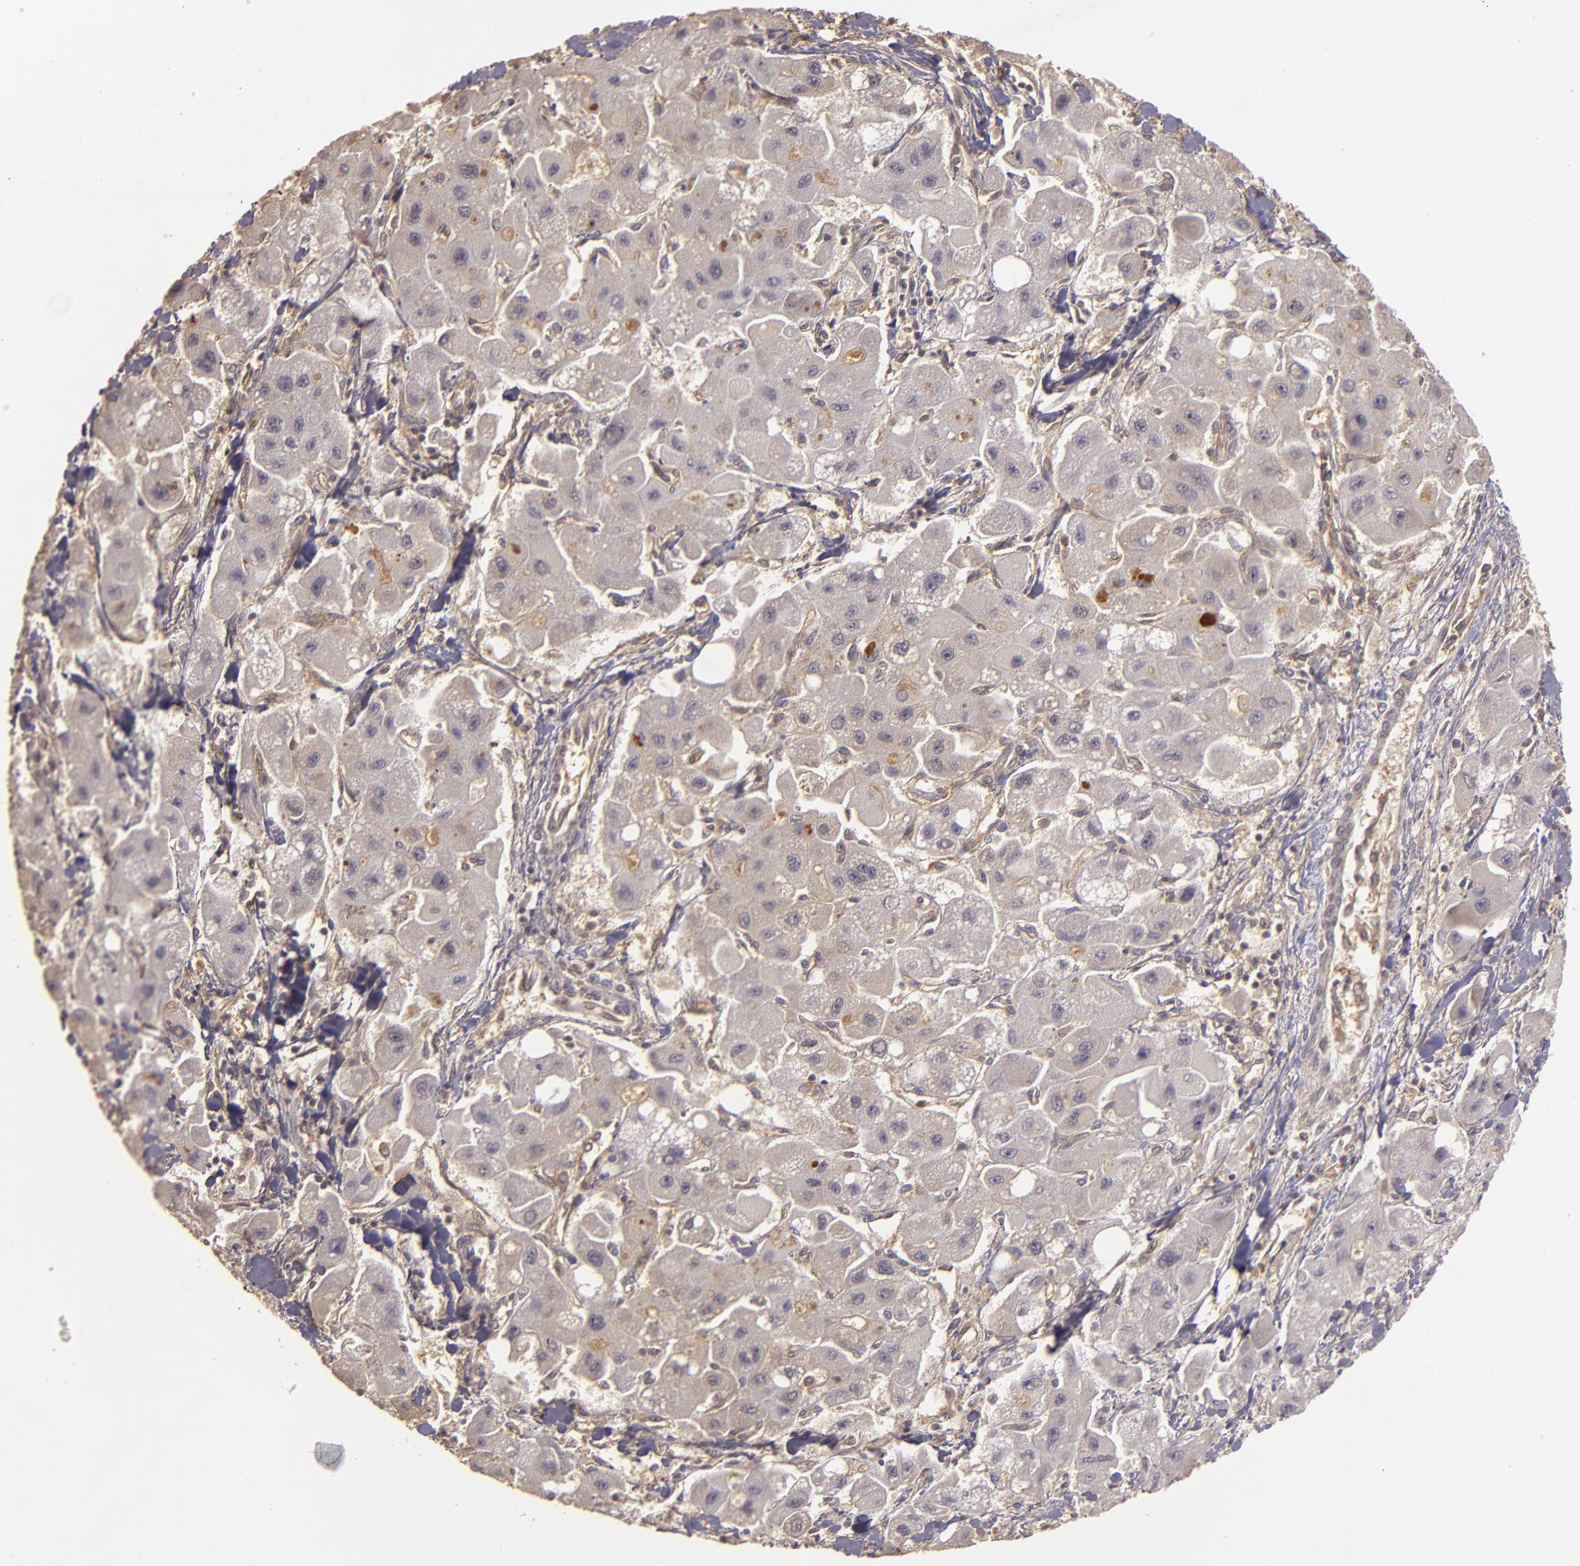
{"staining": {"intensity": "weak", "quantity": ">75%", "location": "cytoplasmic/membranous"}, "tissue": "liver cancer", "cell_type": "Tumor cells", "image_type": "cancer", "snomed": [{"axis": "morphology", "description": "Carcinoma, Hepatocellular, NOS"}, {"axis": "topography", "description": "Liver"}], "caption": "IHC (DAB) staining of human hepatocellular carcinoma (liver) exhibits weak cytoplasmic/membranous protein expression in about >75% of tumor cells. The protein is shown in brown color, while the nuclei are stained blue.", "gene": "HRAS", "patient": {"sex": "male", "age": 24}}